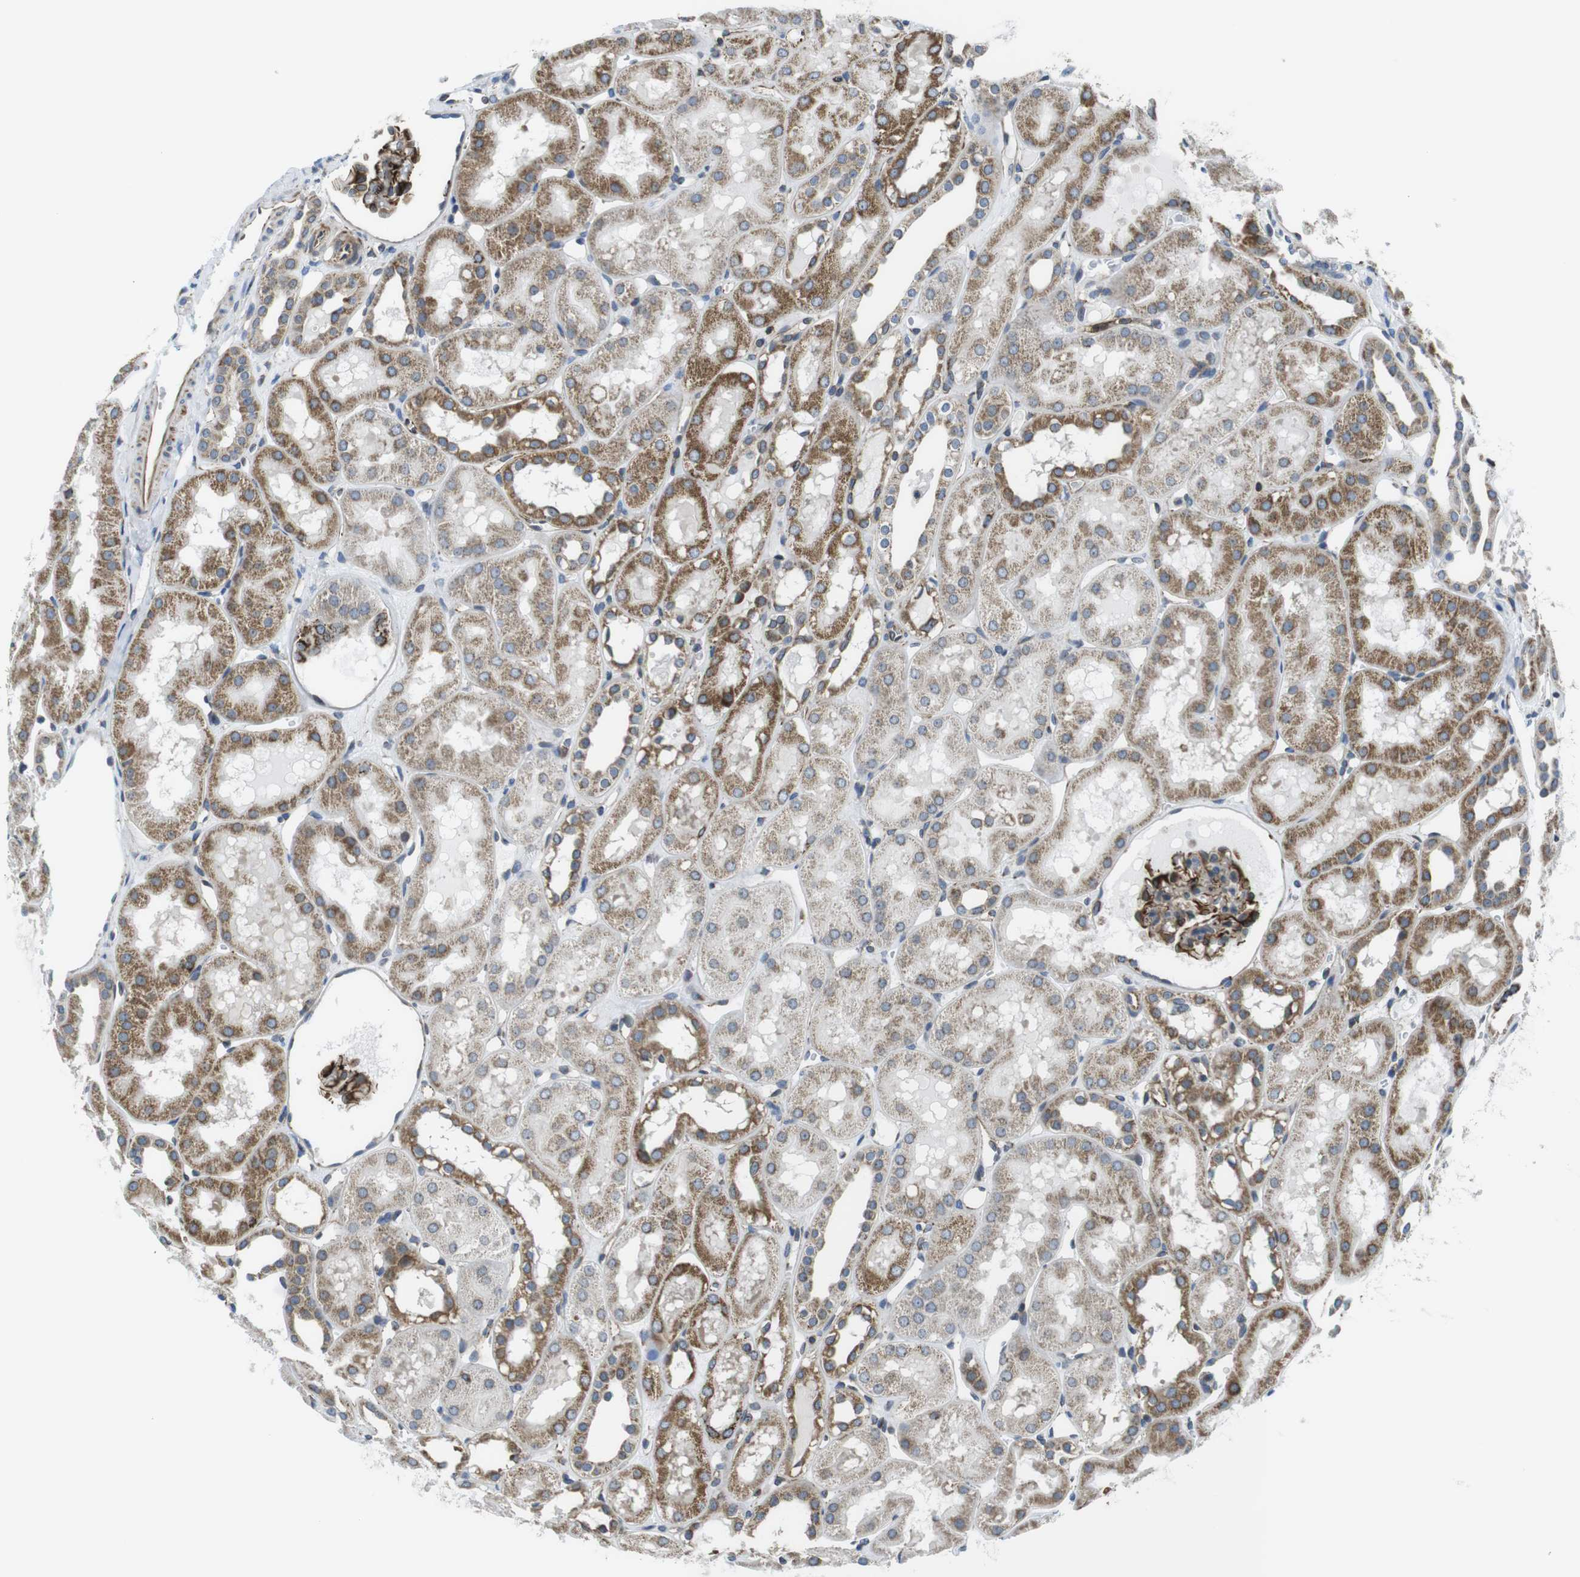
{"staining": {"intensity": "moderate", "quantity": "25%-75%", "location": "cytoplasmic/membranous"}, "tissue": "kidney", "cell_type": "Cells in glomeruli", "image_type": "normal", "snomed": [{"axis": "morphology", "description": "Normal tissue, NOS"}, {"axis": "topography", "description": "Kidney"}, {"axis": "topography", "description": "Urinary bladder"}], "caption": "Immunohistochemical staining of normal kidney exhibits medium levels of moderate cytoplasmic/membranous positivity in about 25%-75% of cells in glomeruli. The staining was performed using DAB (3,3'-diaminobenzidine) to visualize the protein expression in brown, while the nuclei were stained in blue with hematoxylin (Magnification: 20x).", "gene": "KCNE3", "patient": {"sex": "male", "age": 16}}